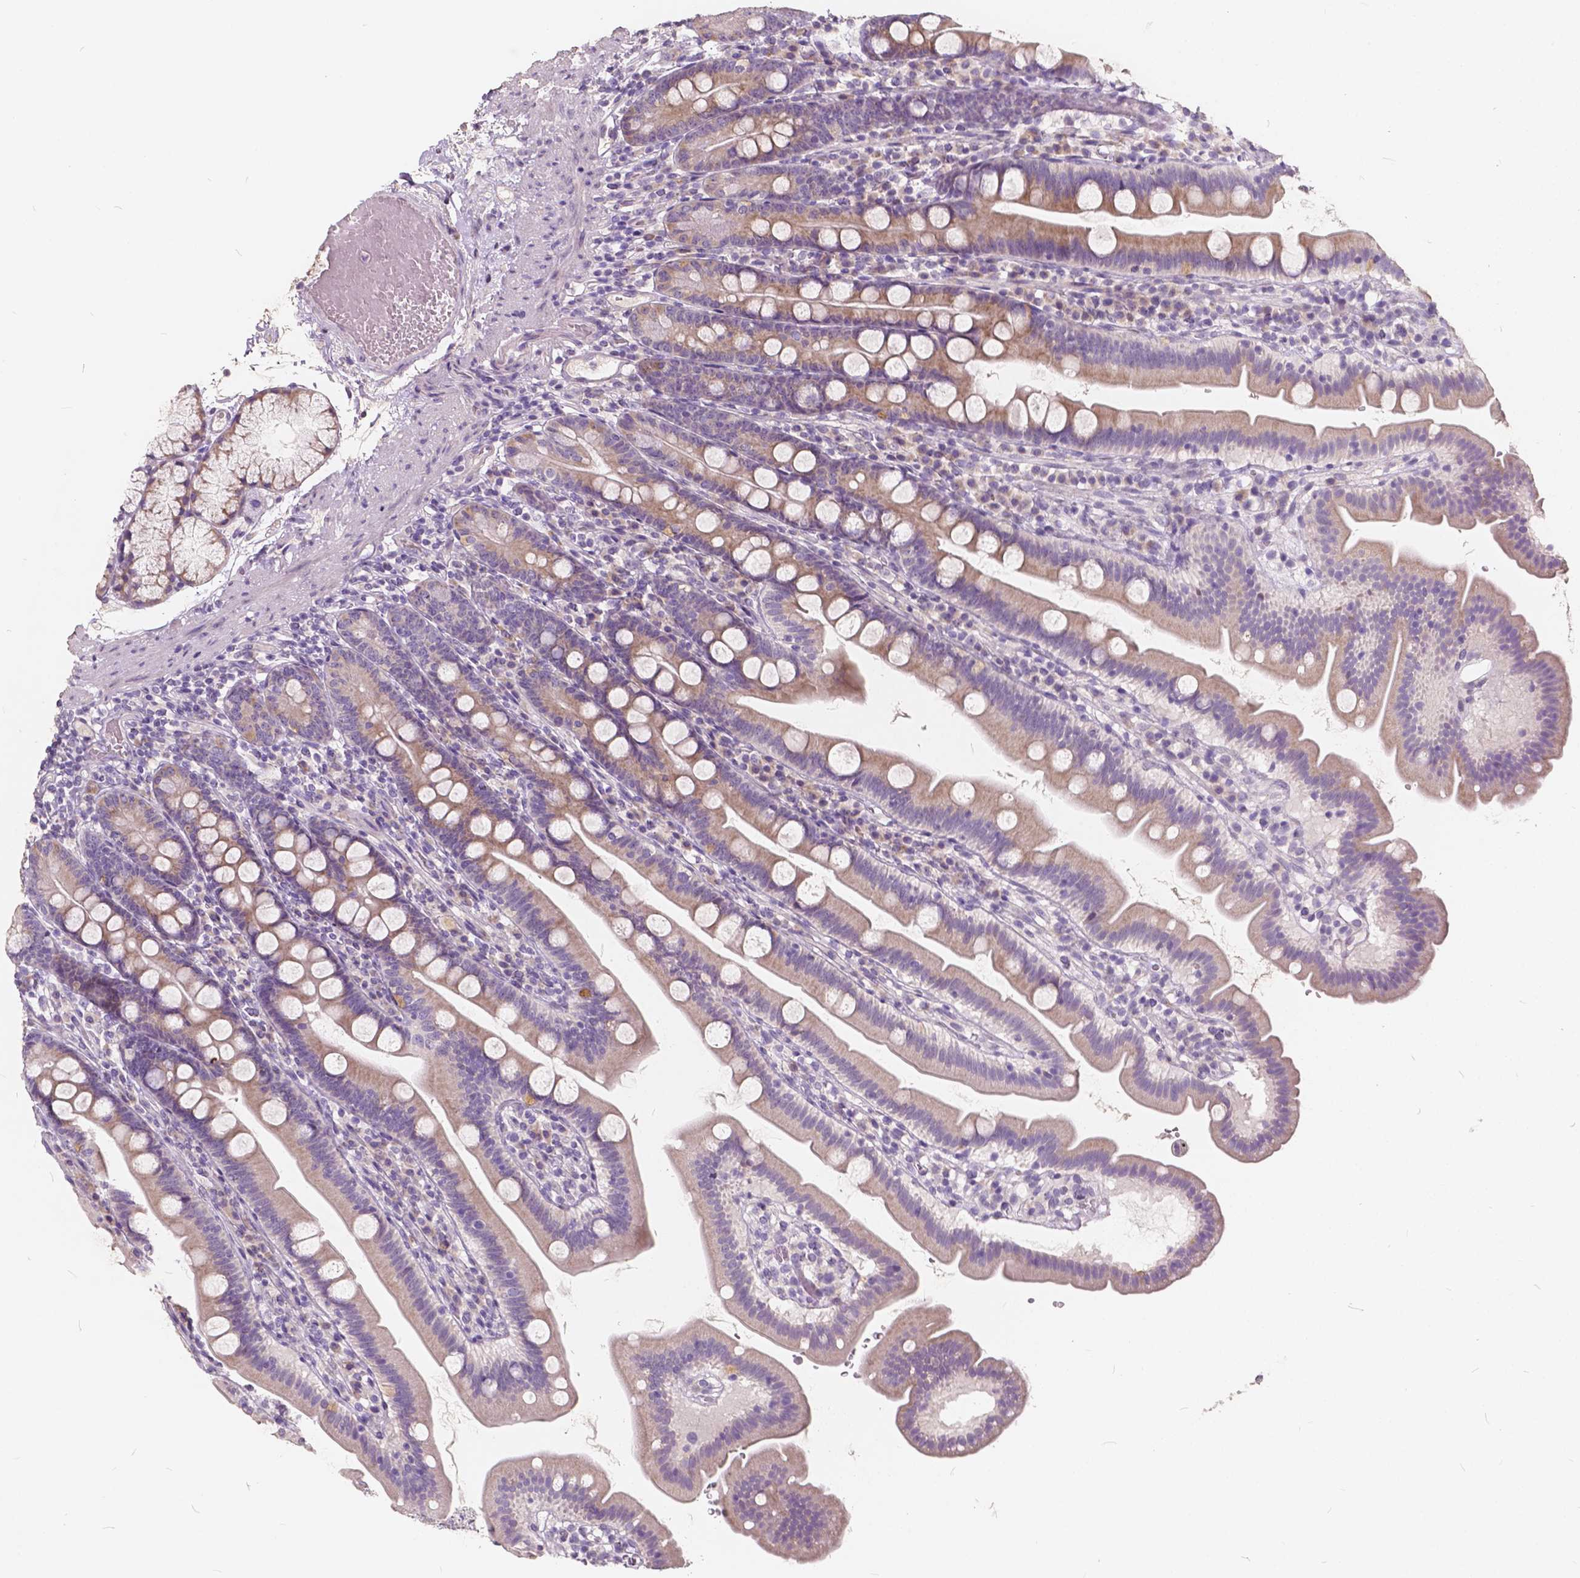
{"staining": {"intensity": "weak", "quantity": ">75%", "location": "cytoplasmic/membranous"}, "tissue": "duodenum", "cell_type": "Glandular cells", "image_type": "normal", "snomed": [{"axis": "morphology", "description": "Normal tissue, NOS"}, {"axis": "topography", "description": "Duodenum"}], "caption": "This histopathology image shows normal duodenum stained with immunohistochemistry to label a protein in brown. The cytoplasmic/membranous of glandular cells show weak positivity for the protein. Nuclei are counter-stained blue.", "gene": "SLC7A8", "patient": {"sex": "female", "age": 67}}